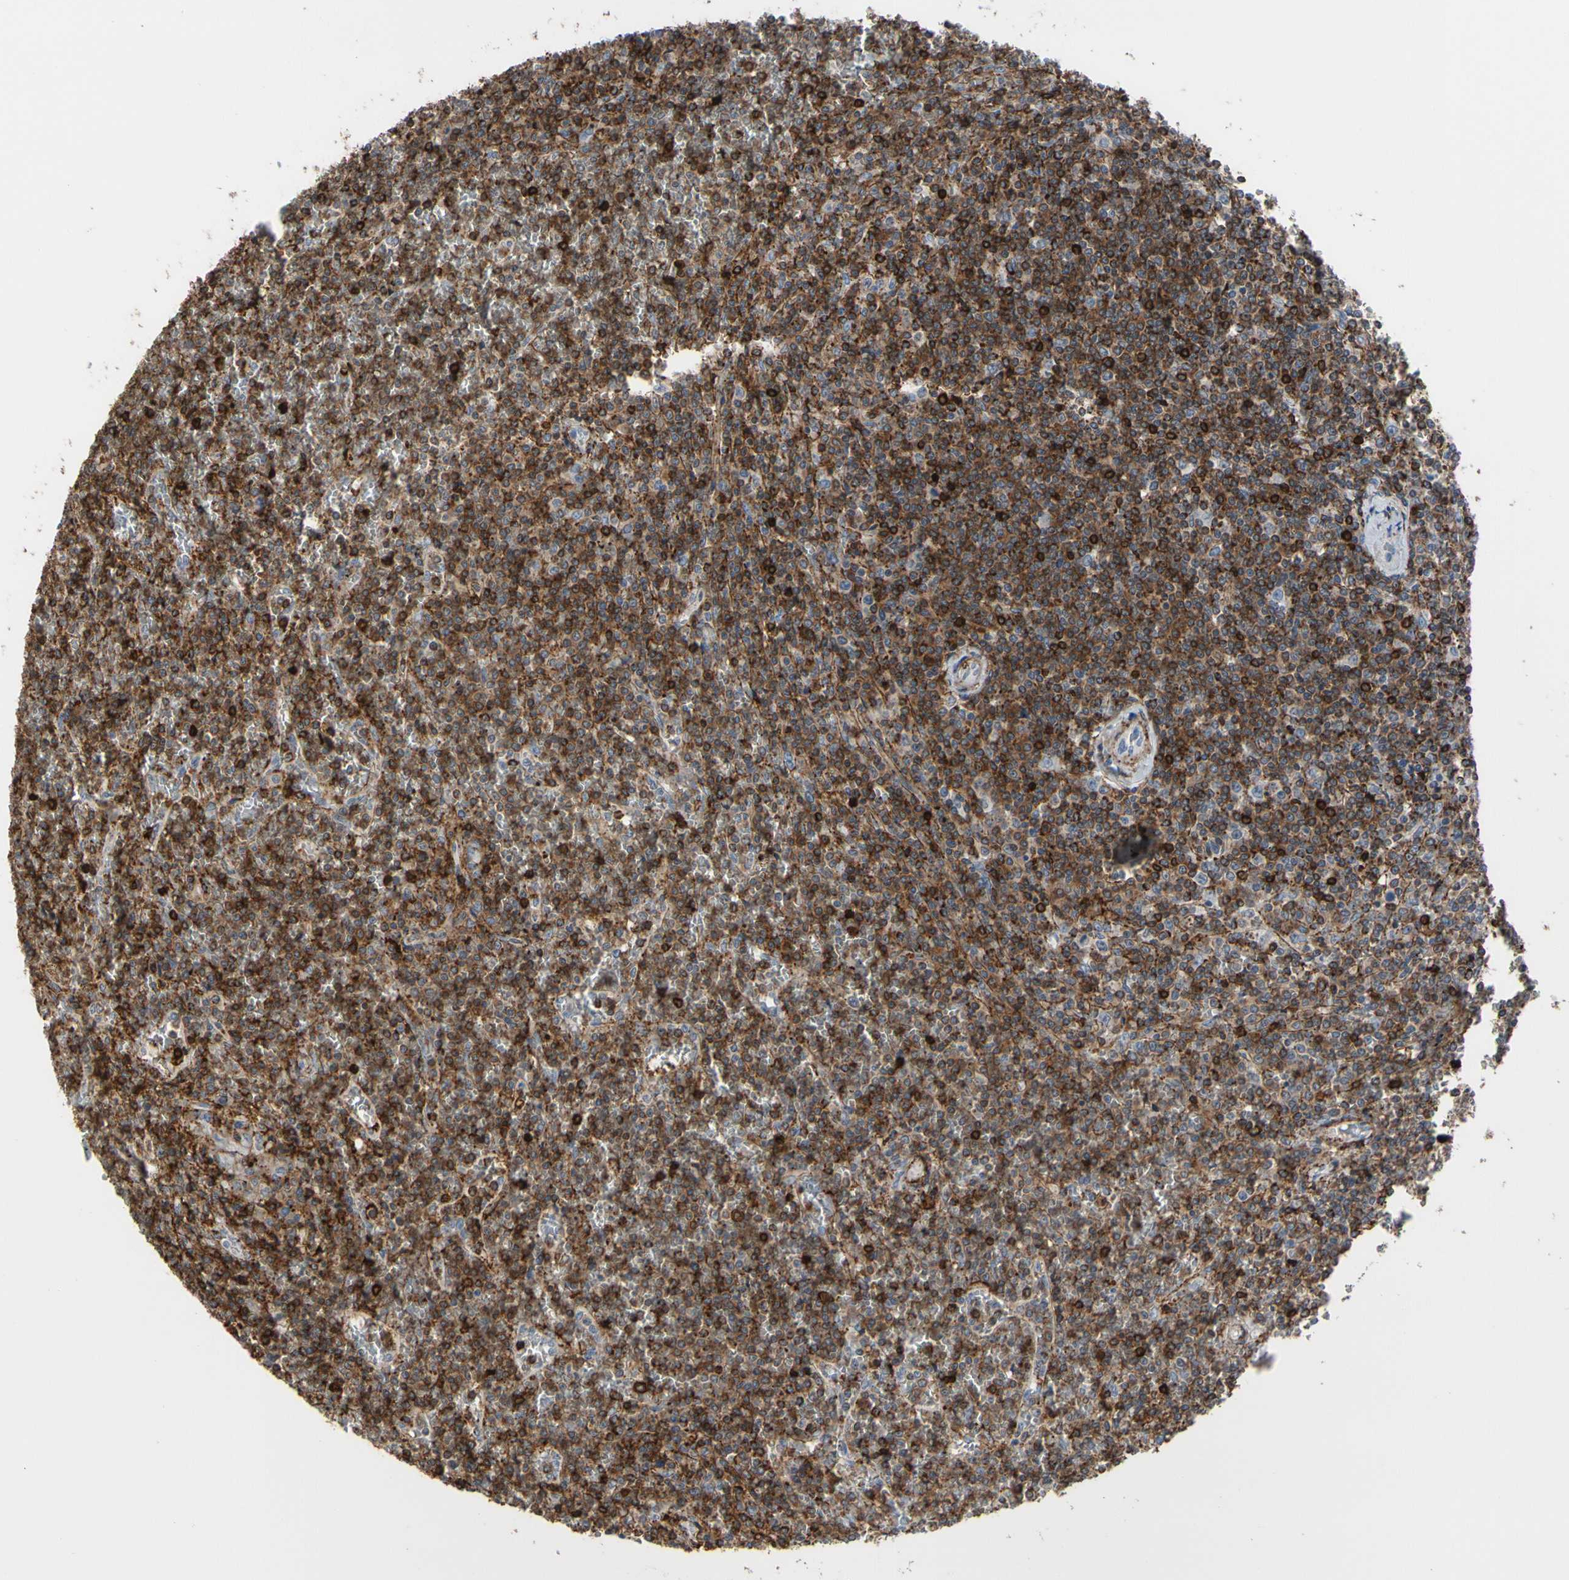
{"staining": {"intensity": "strong", "quantity": ">75%", "location": "cytoplasmic/membranous"}, "tissue": "lymphoma", "cell_type": "Tumor cells", "image_type": "cancer", "snomed": [{"axis": "morphology", "description": "Malignant lymphoma, non-Hodgkin's type, Low grade"}, {"axis": "topography", "description": "Spleen"}], "caption": "The histopathology image shows staining of malignant lymphoma, non-Hodgkin's type (low-grade), revealing strong cytoplasmic/membranous protein expression (brown color) within tumor cells.", "gene": "ANXA6", "patient": {"sex": "female", "age": 19}}